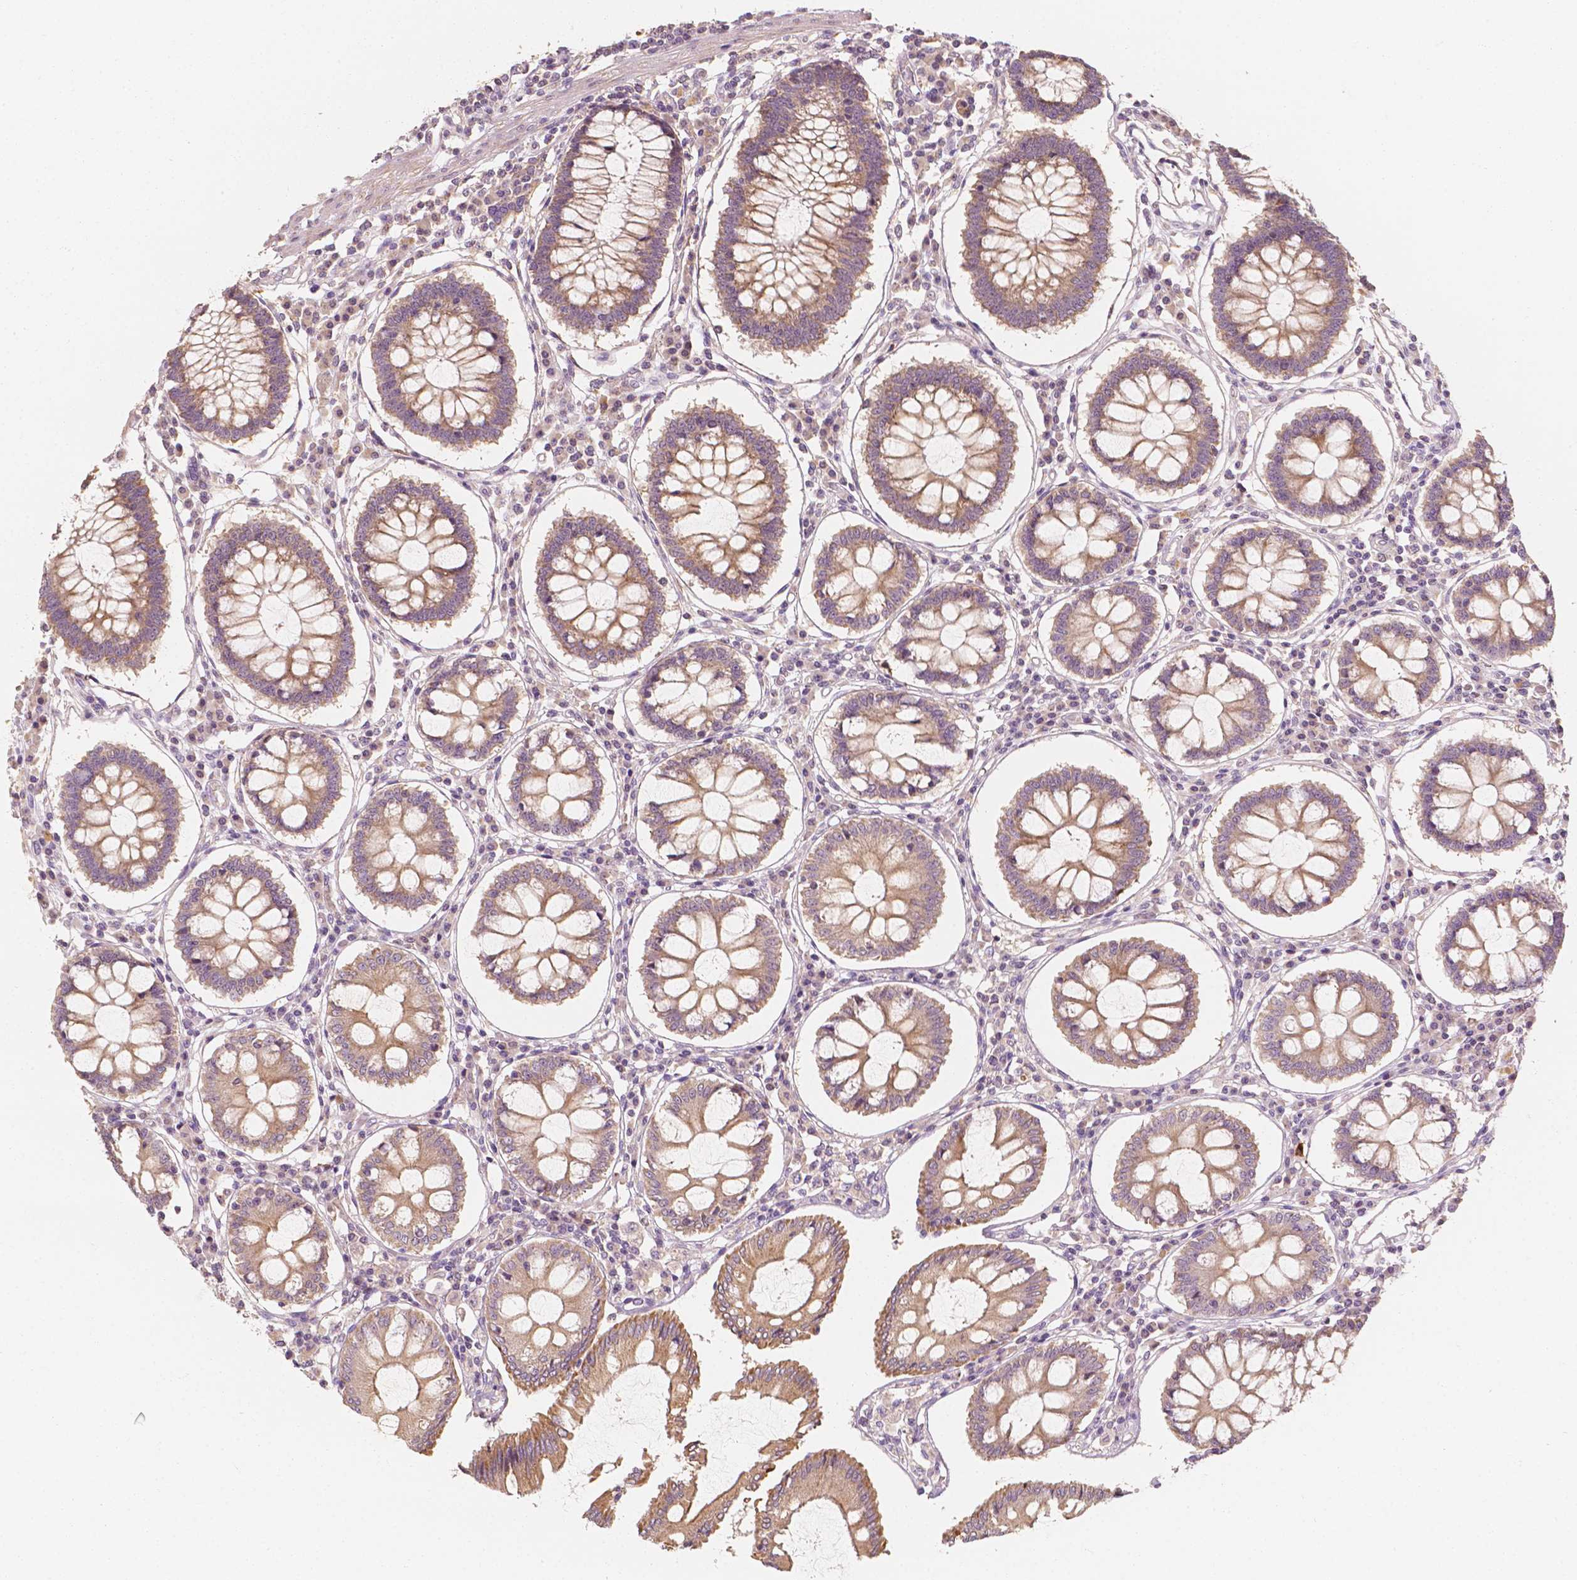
{"staining": {"intensity": "weak", "quantity": "<25%", "location": "cytoplasmic/membranous"}, "tissue": "colon", "cell_type": "Endothelial cells", "image_type": "normal", "snomed": [{"axis": "morphology", "description": "Normal tissue, NOS"}, {"axis": "morphology", "description": "Adenocarcinoma, NOS"}, {"axis": "topography", "description": "Colon"}], "caption": "Human colon stained for a protein using IHC exhibits no positivity in endothelial cells.", "gene": "SHPK", "patient": {"sex": "male", "age": 83}}